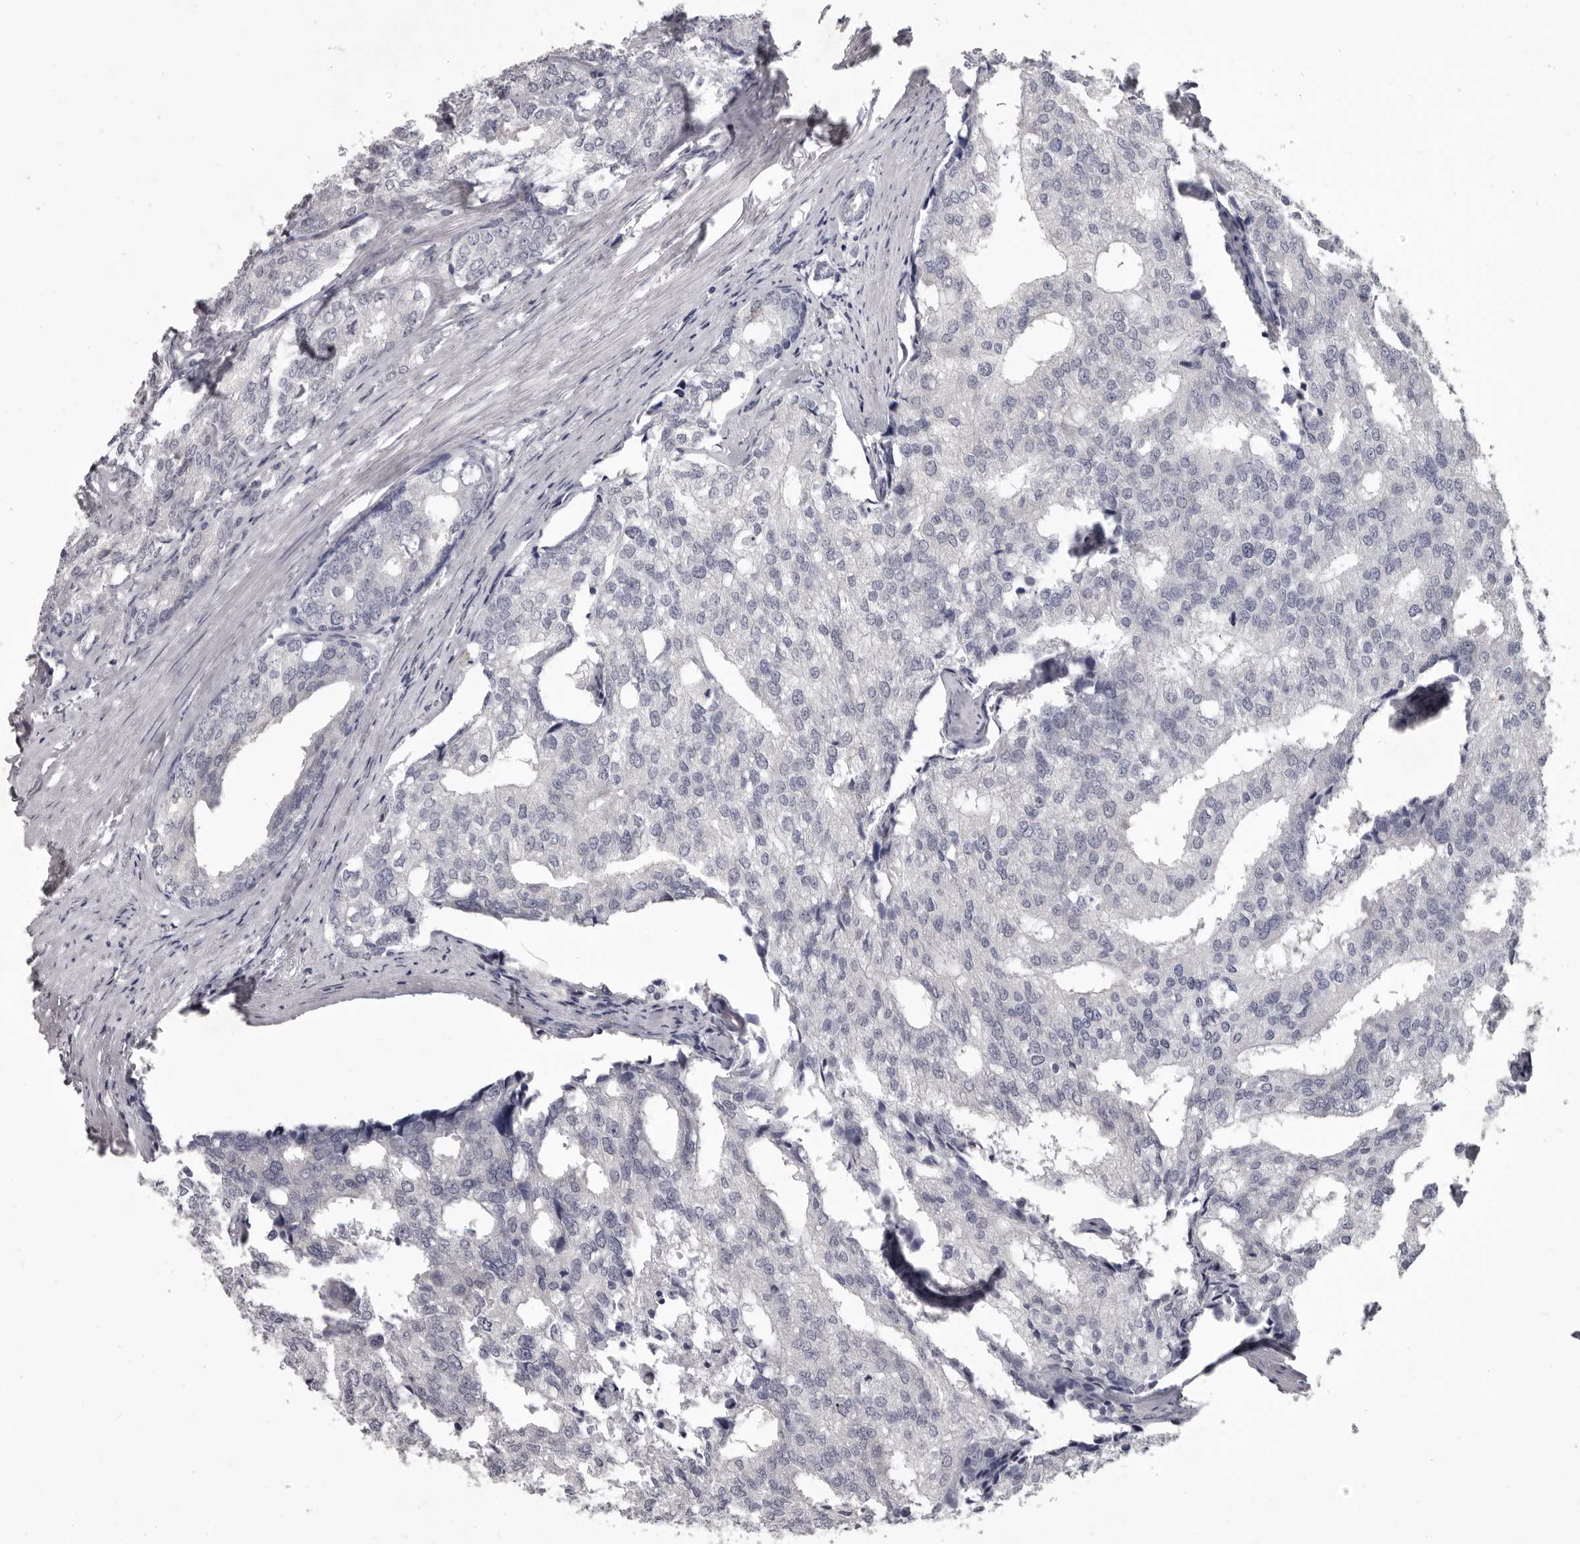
{"staining": {"intensity": "negative", "quantity": "none", "location": "none"}, "tissue": "prostate cancer", "cell_type": "Tumor cells", "image_type": "cancer", "snomed": [{"axis": "morphology", "description": "Adenocarcinoma, High grade"}, {"axis": "topography", "description": "Prostate"}], "caption": "Immunohistochemistry of human prostate cancer demonstrates no expression in tumor cells. (DAB immunohistochemistry, high magnification).", "gene": "GSK3B", "patient": {"sex": "male", "age": 50}}